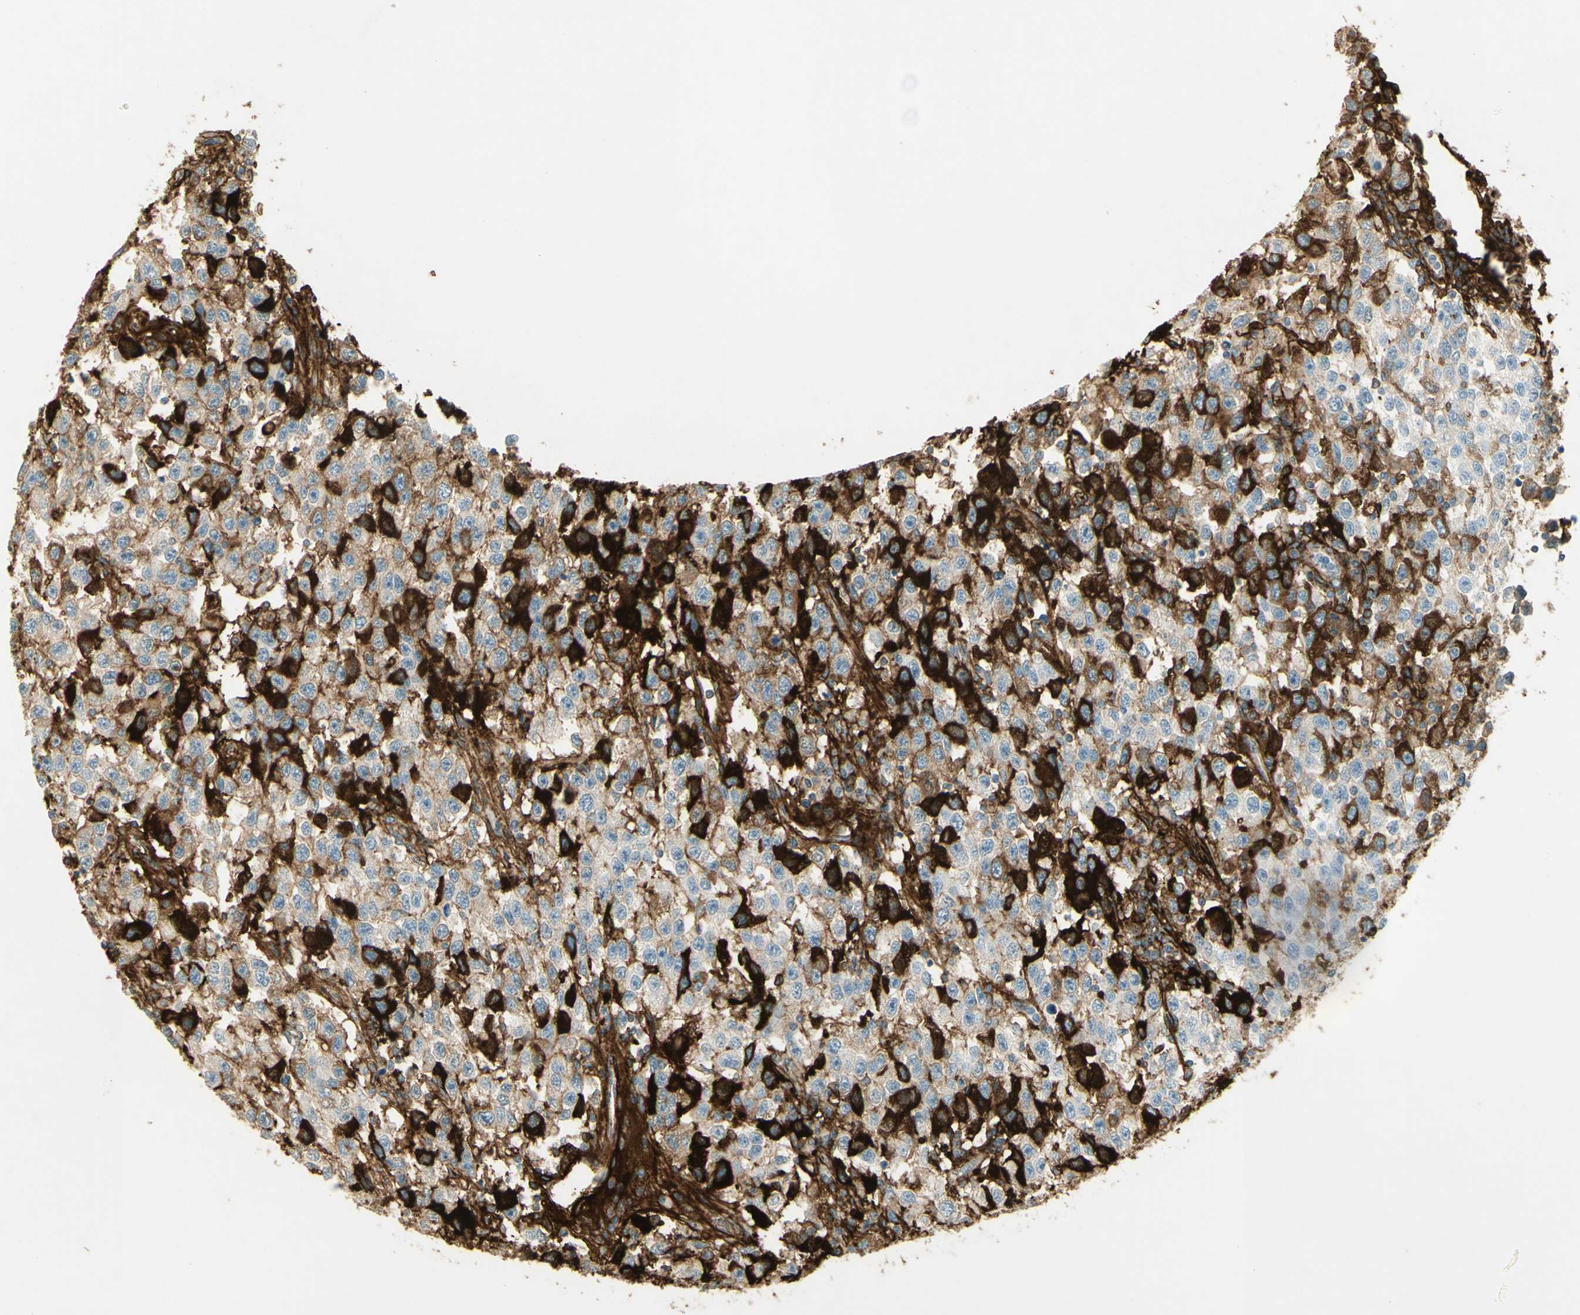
{"staining": {"intensity": "strong", "quantity": "25%-75%", "location": "cytoplasmic/membranous"}, "tissue": "testis cancer", "cell_type": "Tumor cells", "image_type": "cancer", "snomed": [{"axis": "morphology", "description": "Seminoma, NOS"}, {"axis": "topography", "description": "Testis"}], "caption": "IHC micrograph of human testis seminoma stained for a protein (brown), which displays high levels of strong cytoplasmic/membranous expression in about 25%-75% of tumor cells.", "gene": "TNN", "patient": {"sex": "male", "age": 41}}